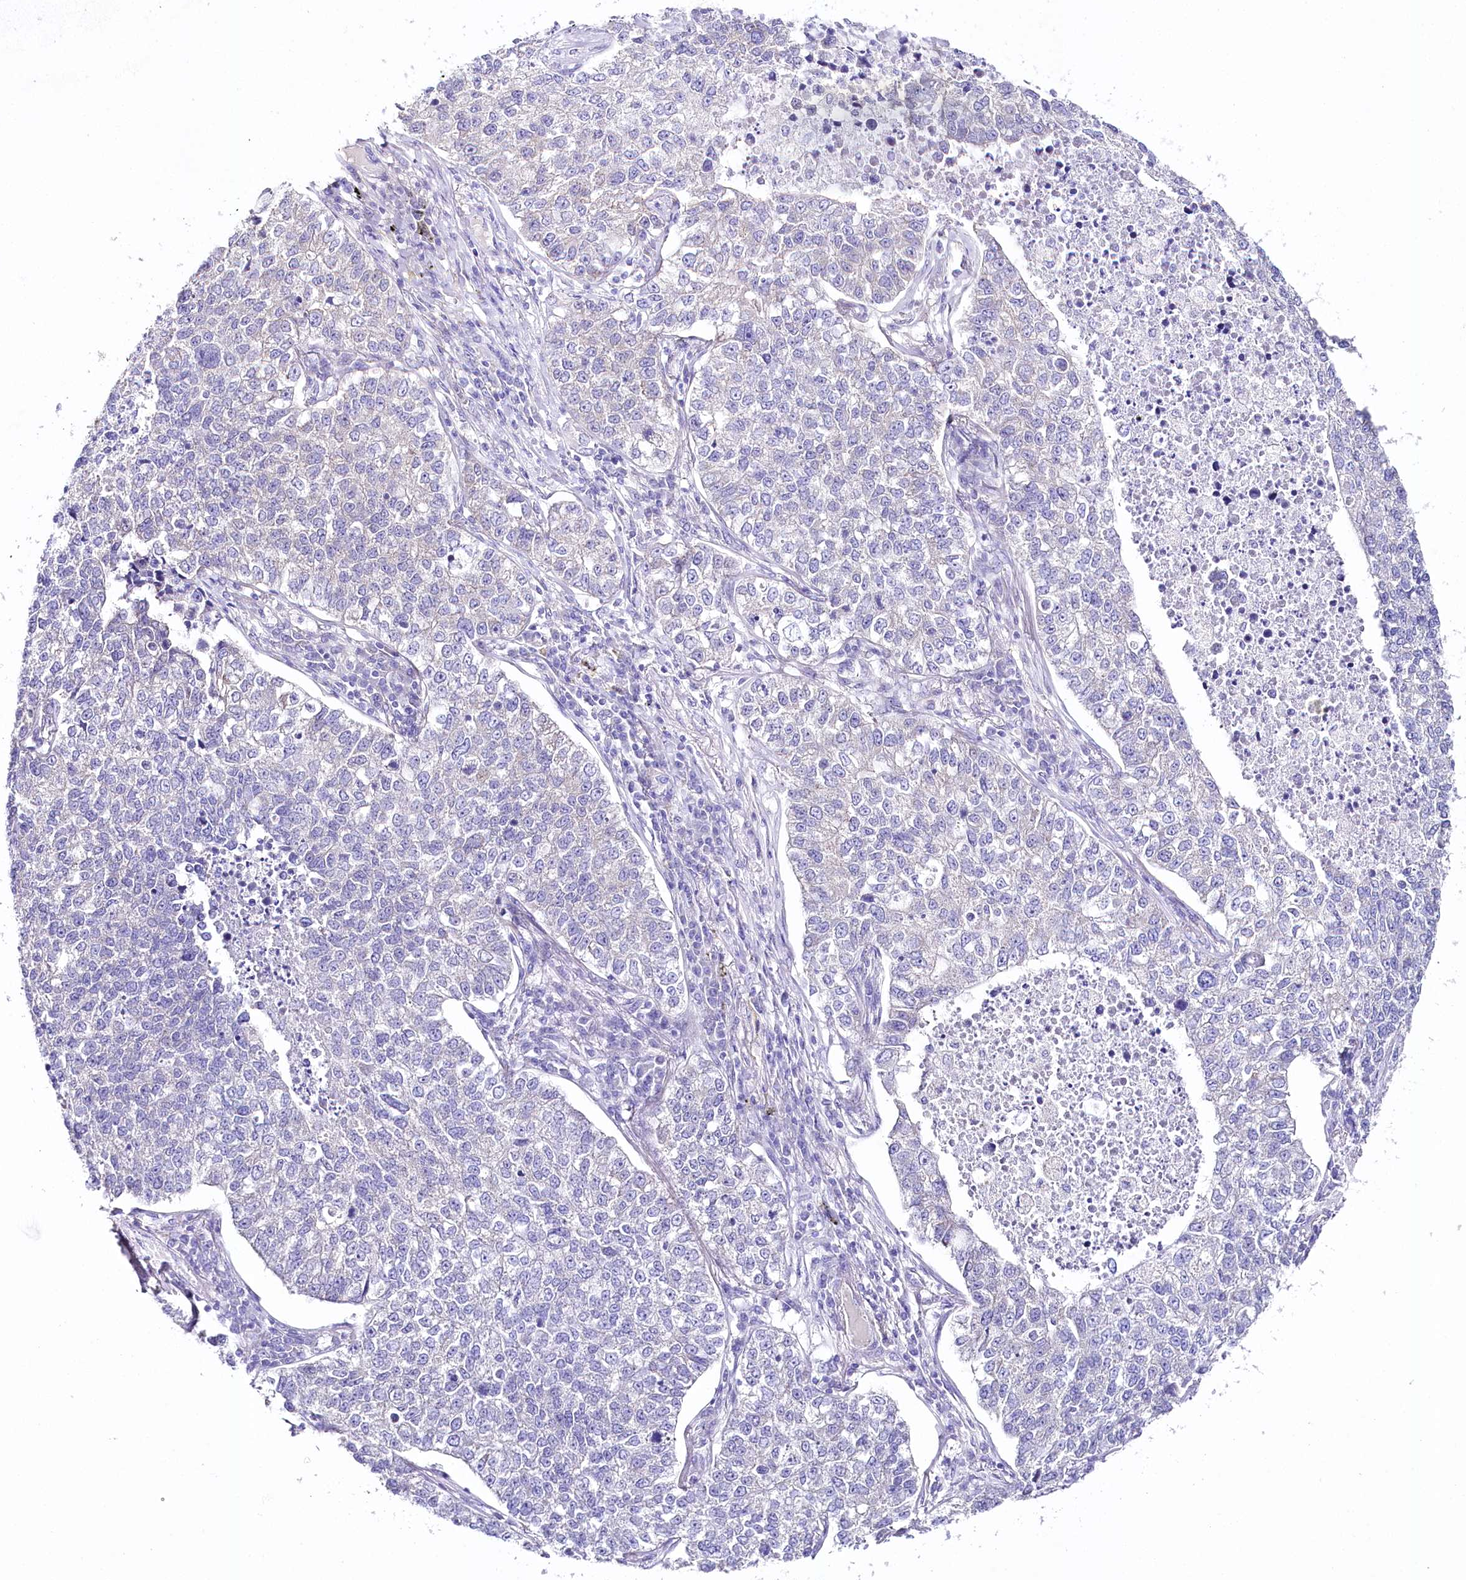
{"staining": {"intensity": "negative", "quantity": "none", "location": "none"}, "tissue": "lung cancer", "cell_type": "Tumor cells", "image_type": "cancer", "snomed": [{"axis": "morphology", "description": "Adenocarcinoma, NOS"}, {"axis": "topography", "description": "Lung"}], "caption": "Micrograph shows no significant protein staining in tumor cells of lung adenocarcinoma. (Brightfield microscopy of DAB immunohistochemistry (IHC) at high magnification).", "gene": "CSN3", "patient": {"sex": "male", "age": 49}}